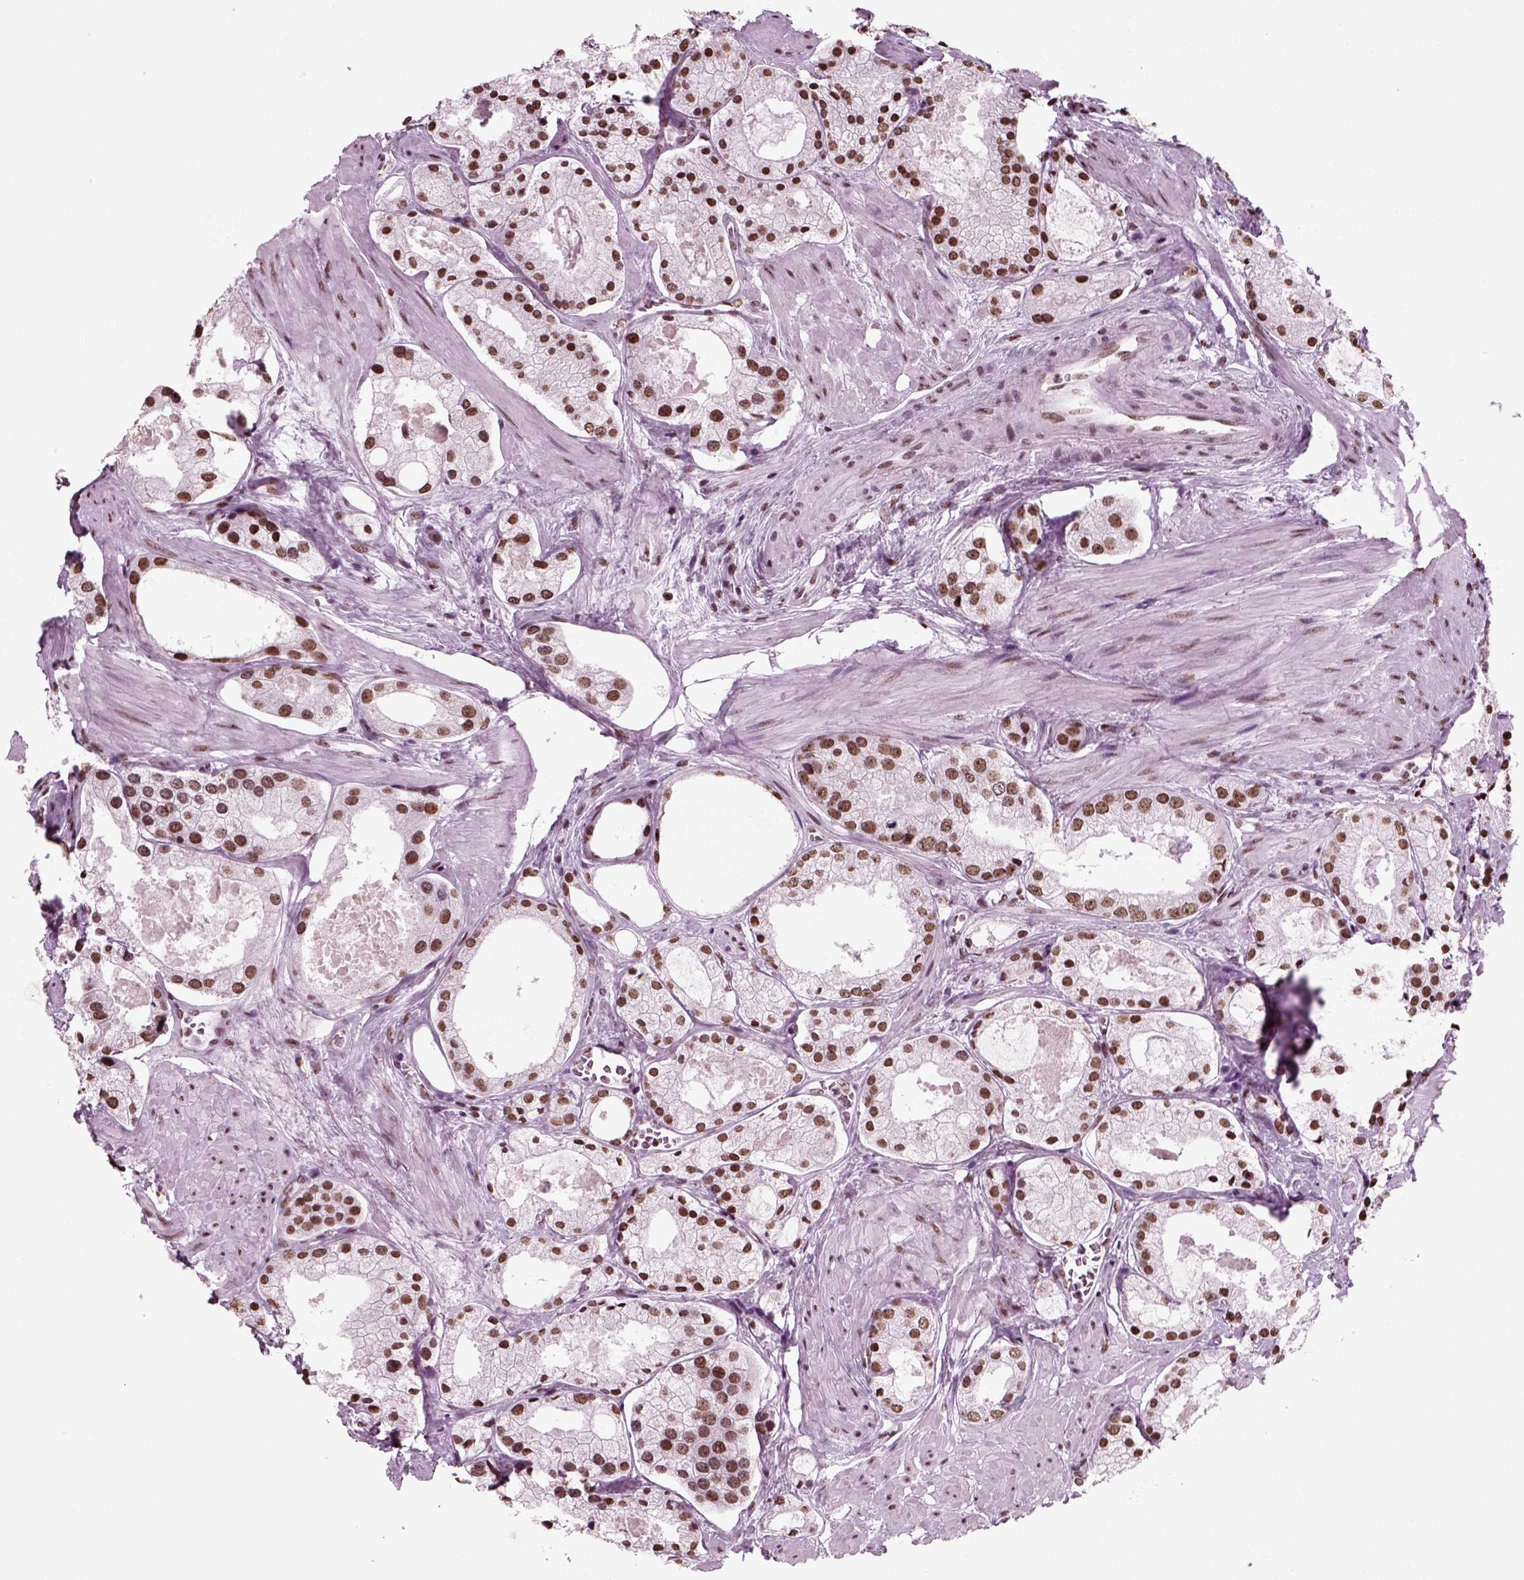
{"staining": {"intensity": "strong", "quantity": ">75%", "location": "nuclear"}, "tissue": "prostate cancer", "cell_type": "Tumor cells", "image_type": "cancer", "snomed": [{"axis": "morphology", "description": "Adenocarcinoma, NOS"}, {"axis": "morphology", "description": "Adenocarcinoma, High grade"}, {"axis": "topography", "description": "Prostate"}], "caption": "A brown stain labels strong nuclear expression of a protein in prostate cancer tumor cells.", "gene": "POLR1H", "patient": {"sex": "male", "age": 64}}